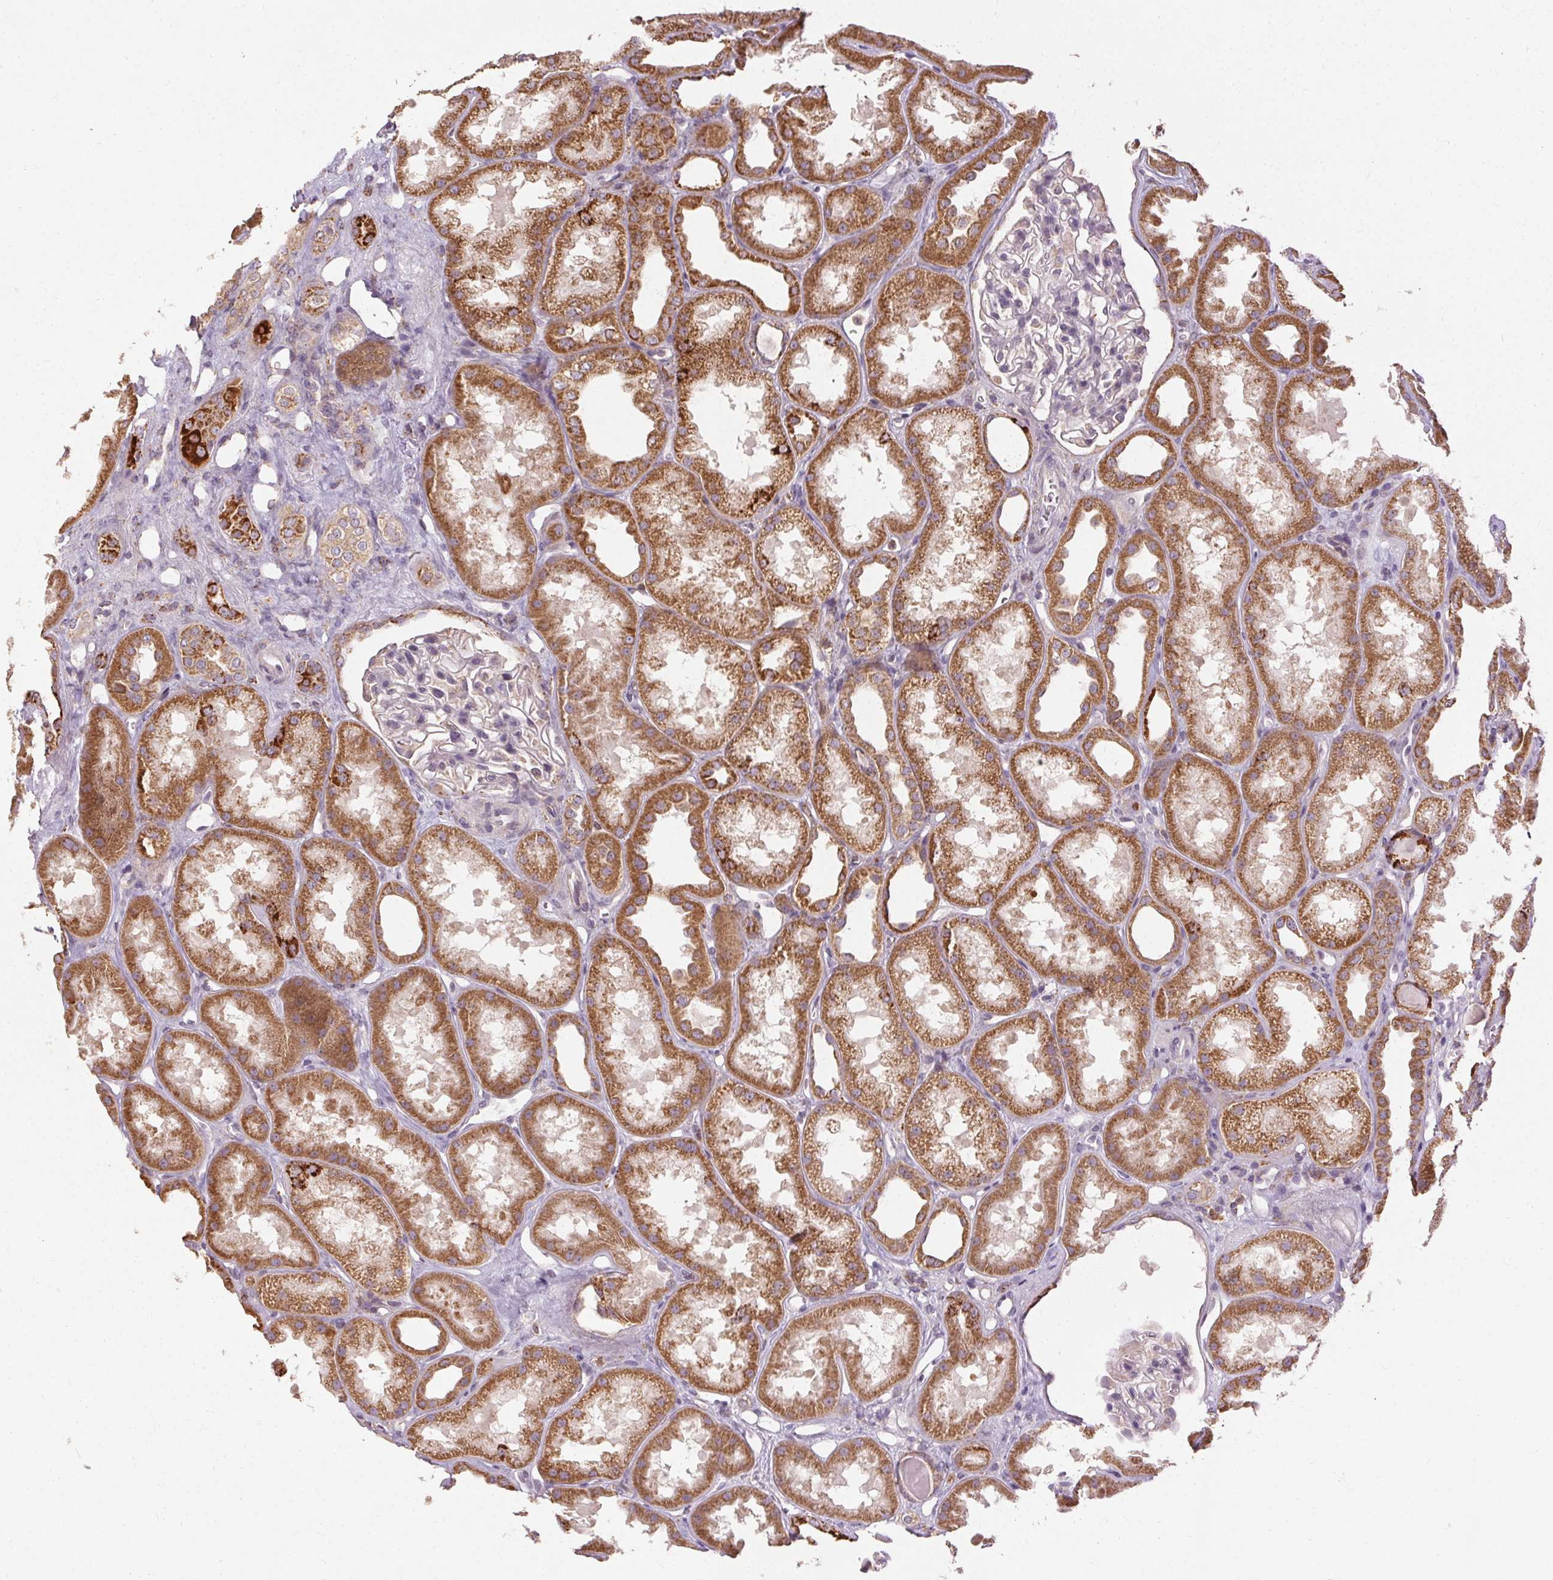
{"staining": {"intensity": "weak", "quantity": "<25%", "location": "cytoplasmic/membranous"}, "tissue": "kidney", "cell_type": "Cells in glomeruli", "image_type": "normal", "snomed": [{"axis": "morphology", "description": "Normal tissue, NOS"}, {"axis": "topography", "description": "Kidney"}], "caption": "A high-resolution image shows immunohistochemistry (IHC) staining of benign kidney, which demonstrates no significant positivity in cells in glomeruli. Brightfield microscopy of immunohistochemistry stained with DAB (brown) and hematoxylin (blue), captured at high magnification.", "gene": "REP15", "patient": {"sex": "male", "age": 61}}